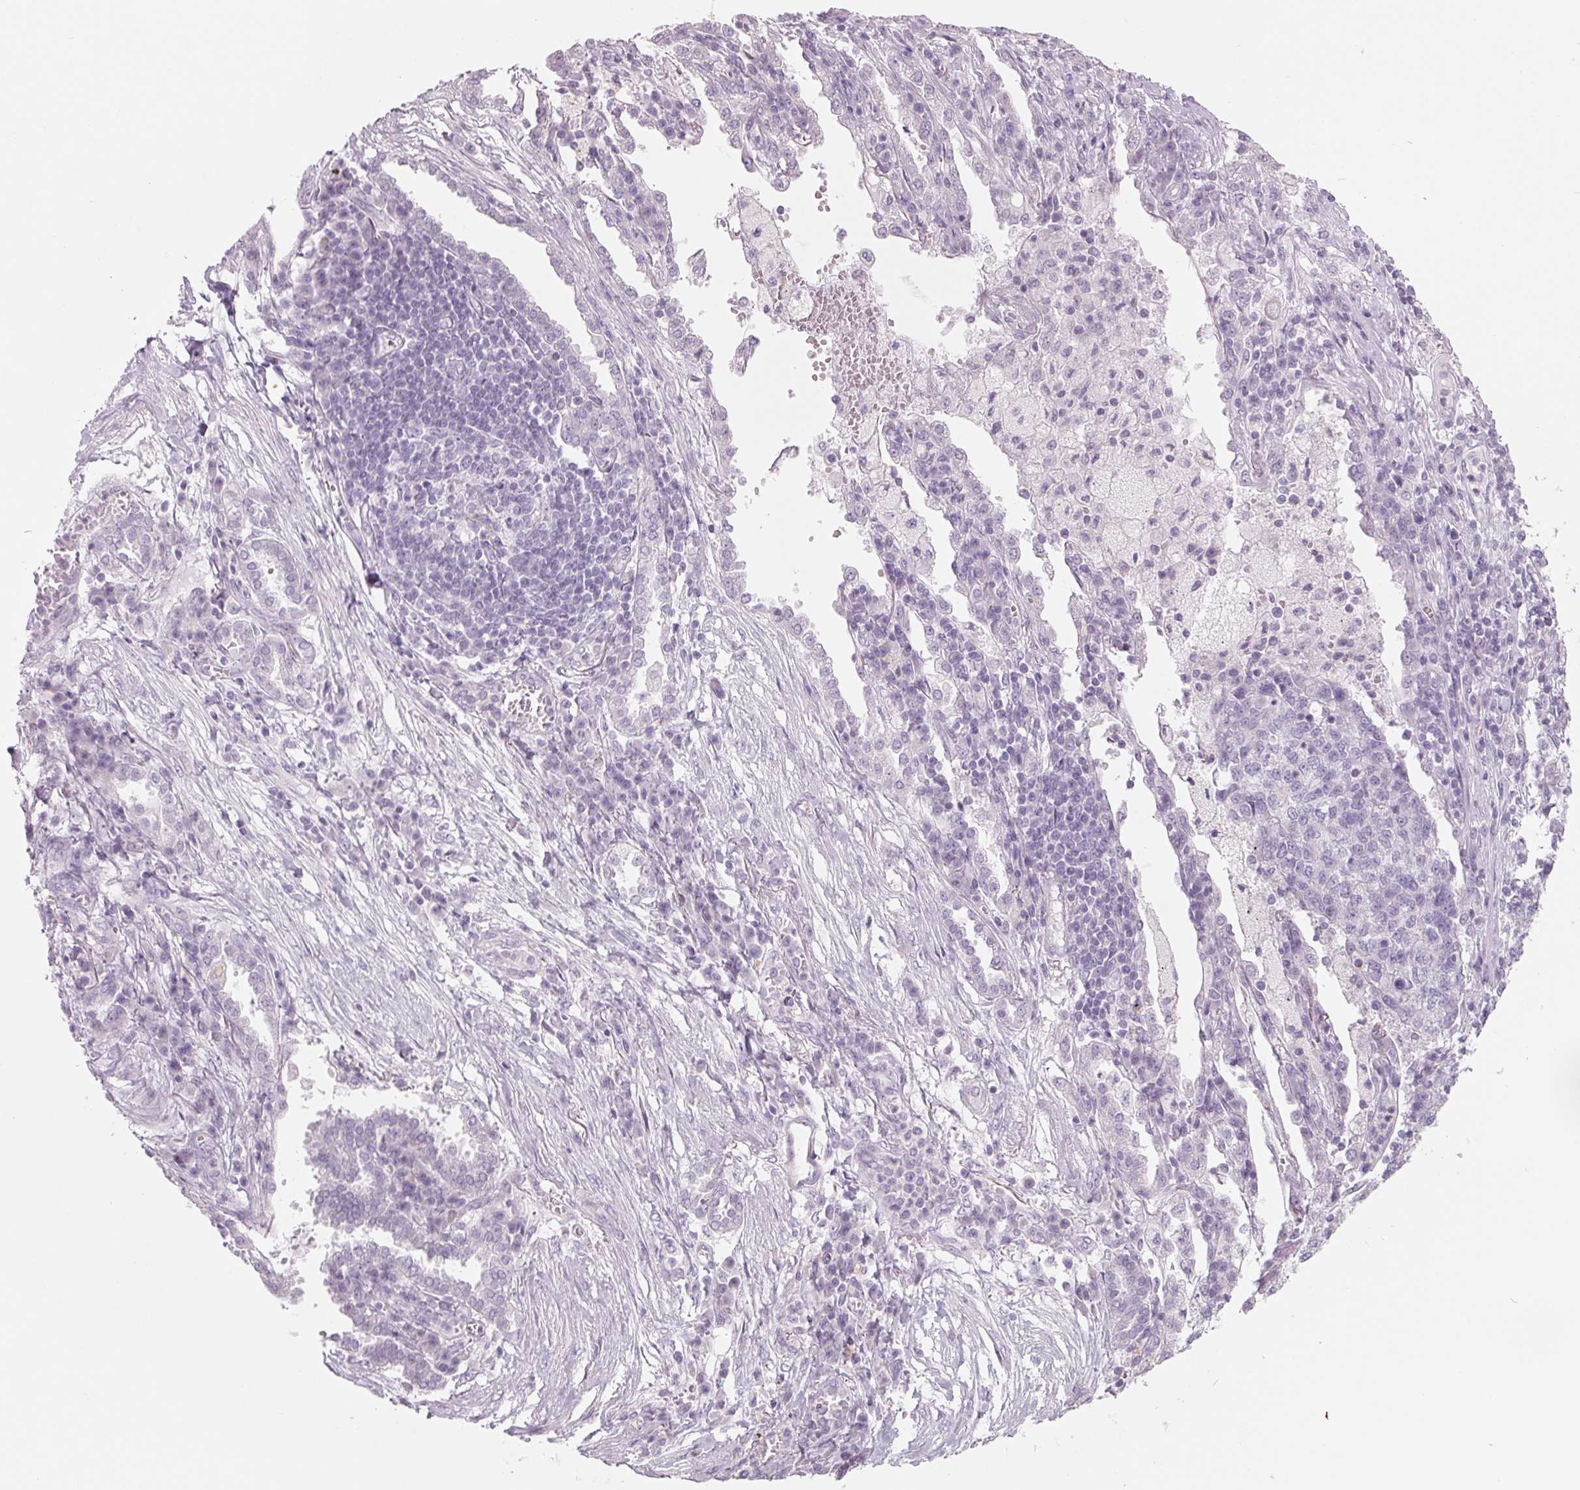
{"staining": {"intensity": "negative", "quantity": "none", "location": "none"}, "tissue": "lung cancer", "cell_type": "Tumor cells", "image_type": "cancer", "snomed": [{"axis": "morphology", "description": "Adenocarcinoma, NOS"}, {"axis": "topography", "description": "Lung"}], "caption": "This is a histopathology image of immunohistochemistry staining of lung cancer, which shows no expression in tumor cells.", "gene": "FTCD", "patient": {"sex": "male", "age": 57}}